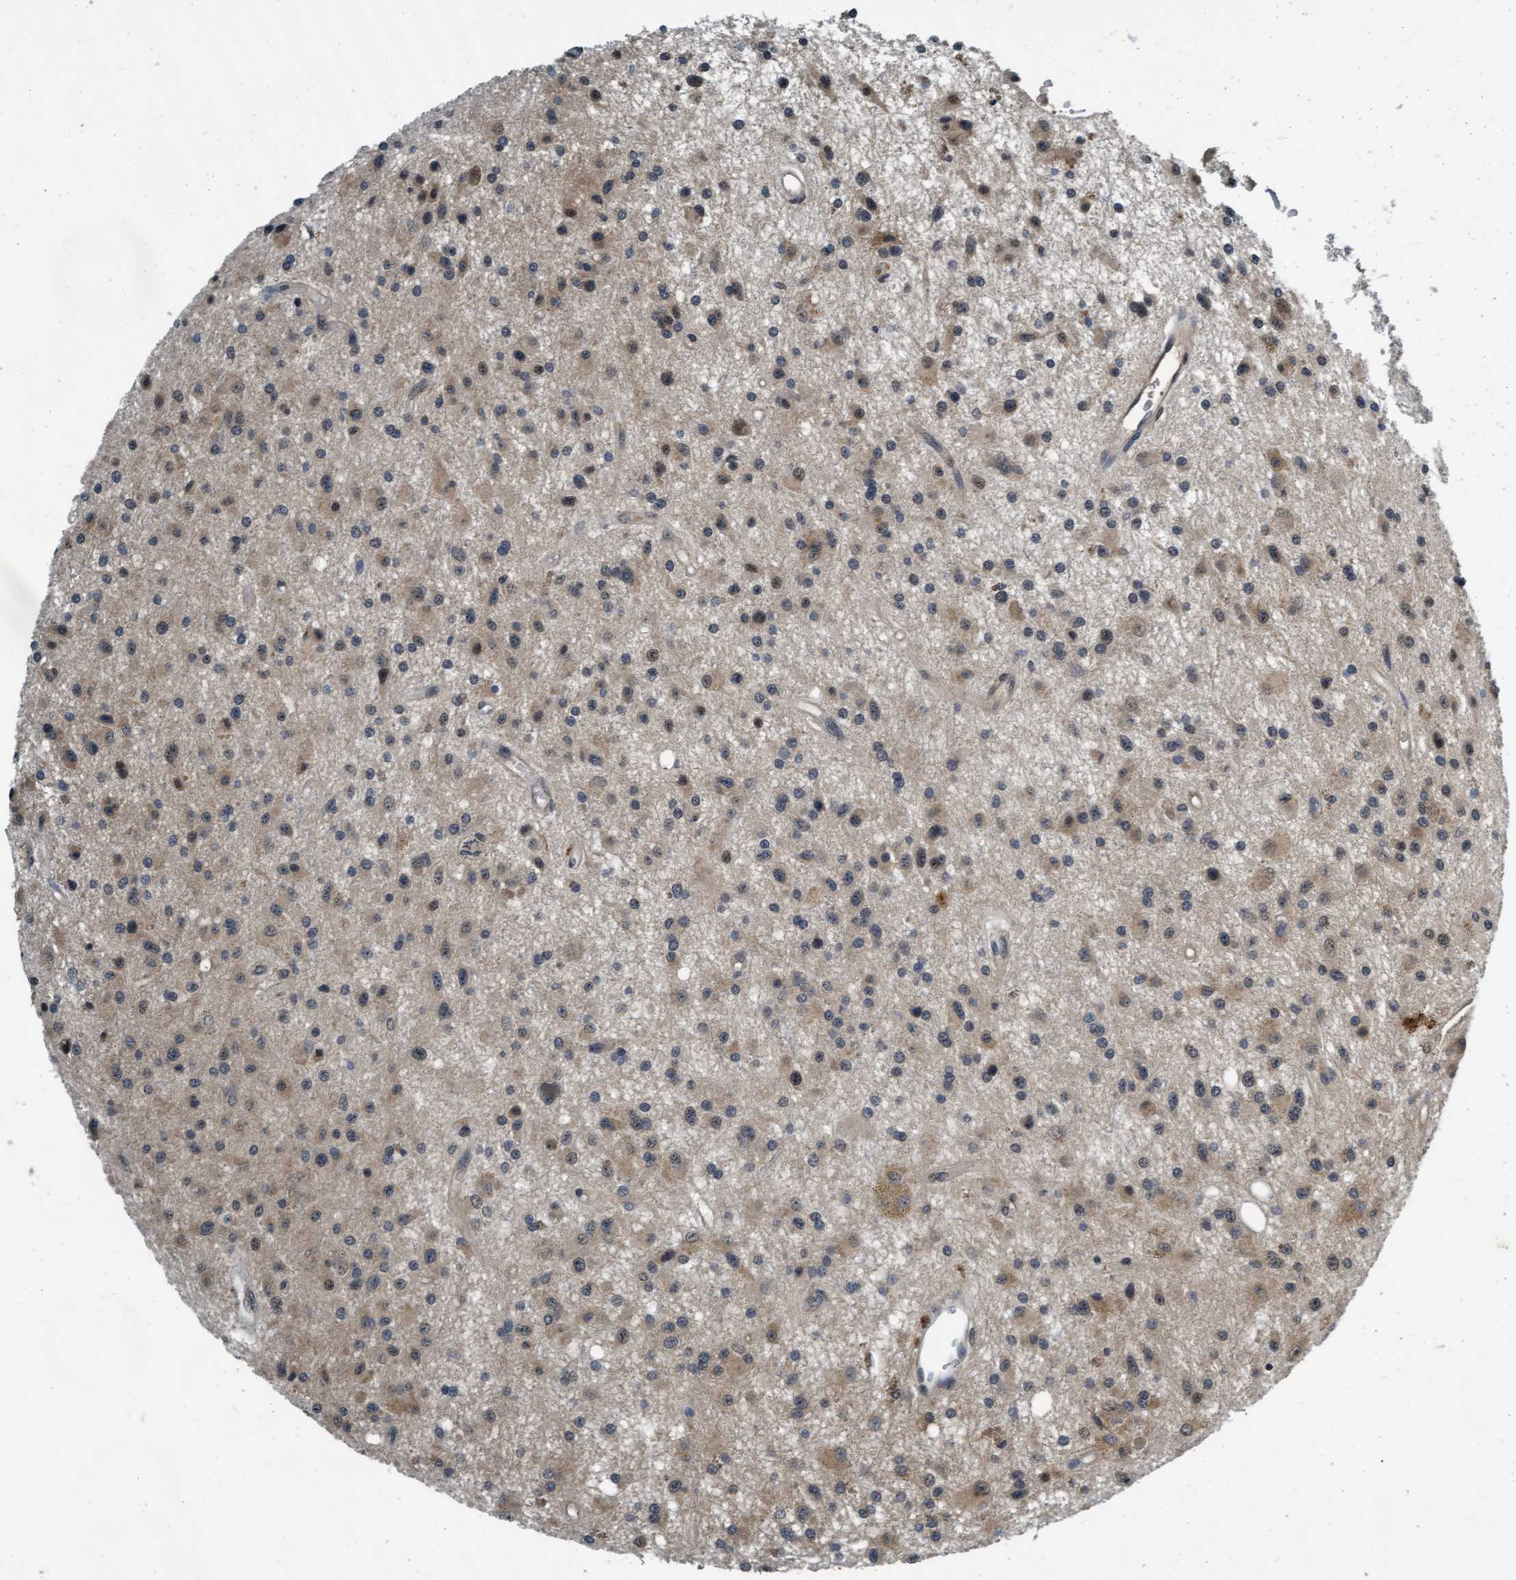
{"staining": {"intensity": "moderate", "quantity": "25%-75%", "location": "cytoplasmic/membranous"}, "tissue": "glioma", "cell_type": "Tumor cells", "image_type": "cancer", "snomed": [{"axis": "morphology", "description": "Glioma, malignant, Low grade"}, {"axis": "topography", "description": "Brain"}], "caption": "Approximately 25%-75% of tumor cells in human low-grade glioma (malignant) display moderate cytoplasmic/membranous protein positivity as visualized by brown immunohistochemical staining.", "gene": "WASF1", "patient": {"sex": "male", "age": 58}}